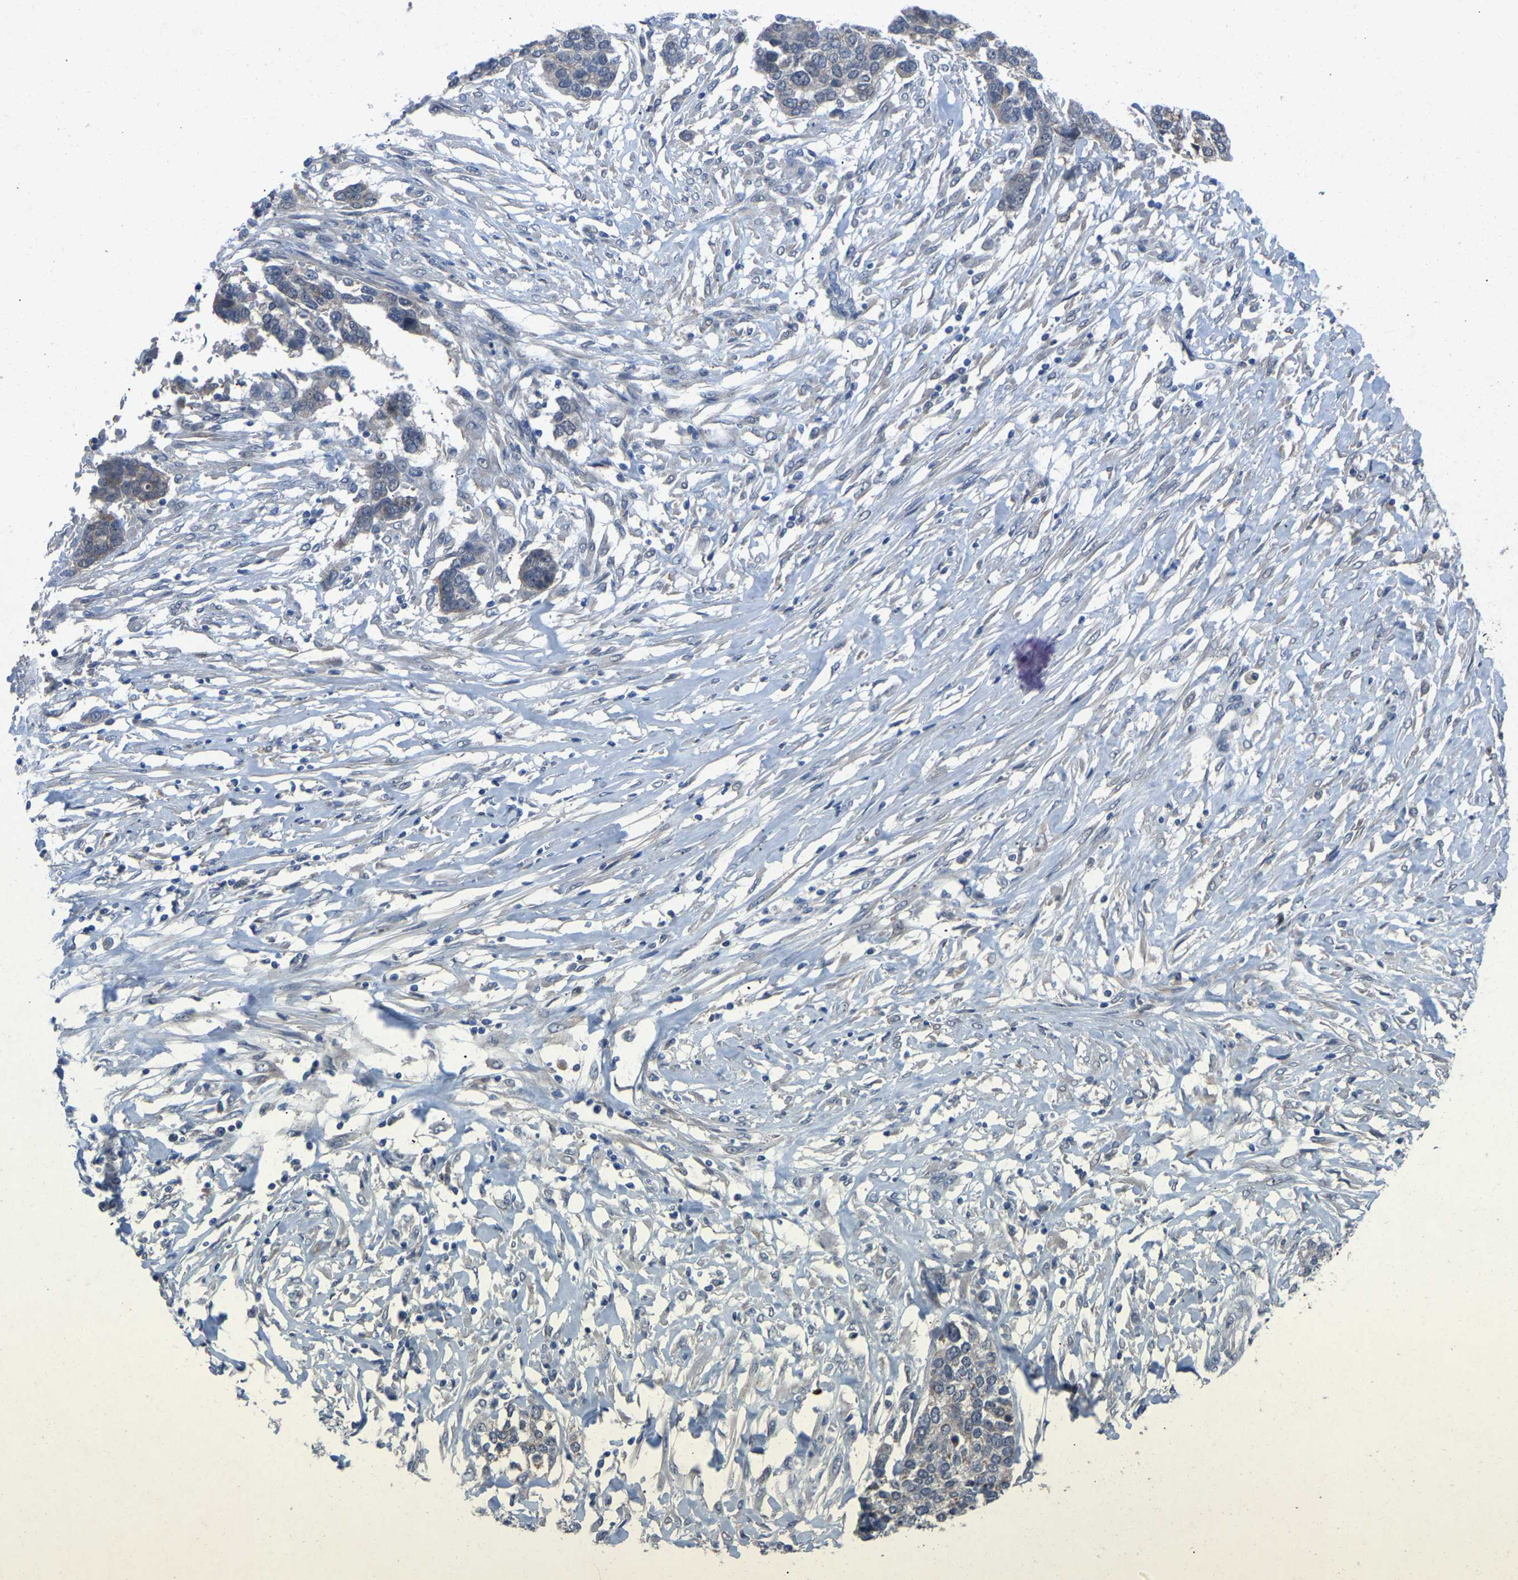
{"staining": {"intensity": "negative", "quantity": "none", "location": "none"}, "tissue": "ovarian cancer", "cell_type": "Tumor cells", "image_type": "cancer", "snomed": [{"axis": "morphology", "description": "Cystadenocarcinoma, serous, NOS"}, {"axis": "topography", "description": "Ovary"}], "caption": "This is an immunohistochemistry image of ovarian cancer (serous cystadenocarcinoma). There is no positivity in tumor cells.", "gene": "FHIT", "patient": {"sex": "female", "age": 44}}